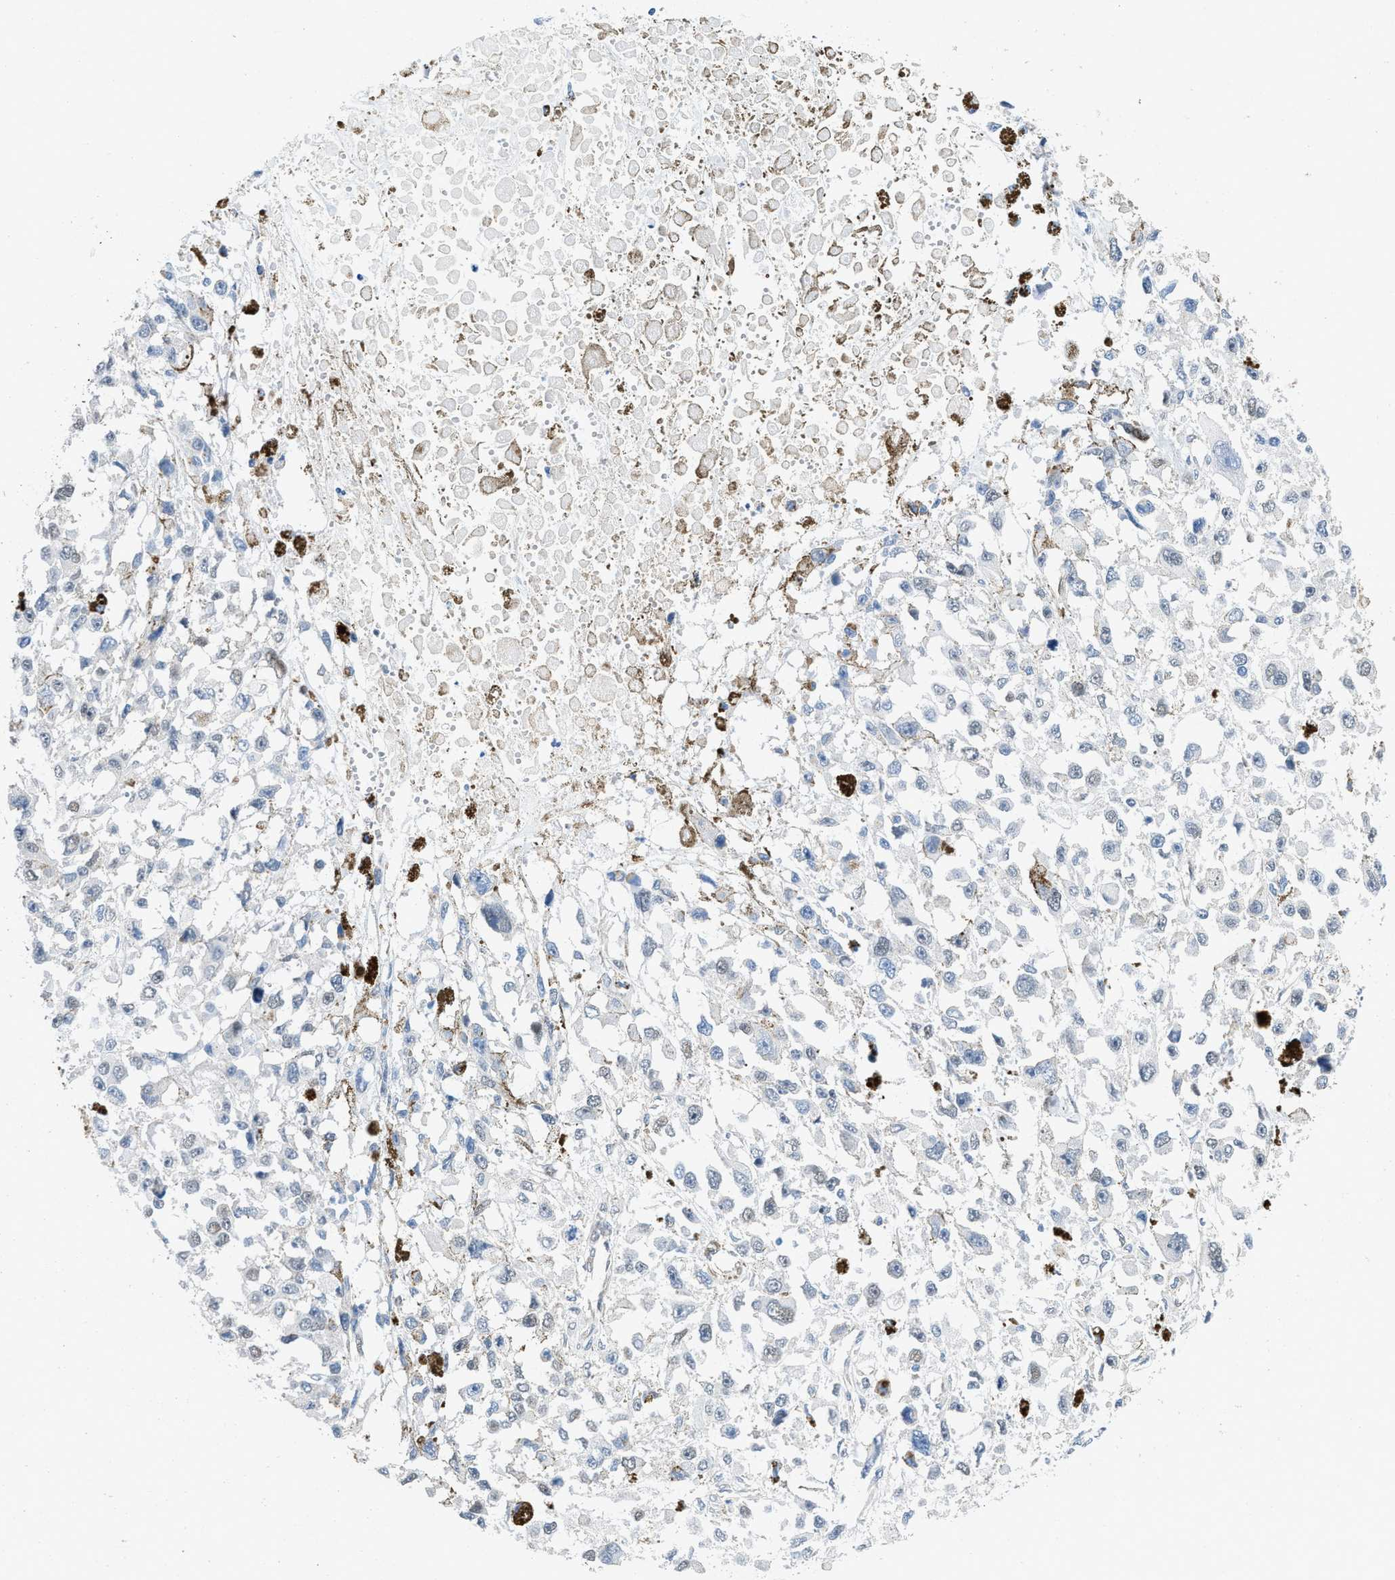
{"staining": {"intensity": "negative", "quantity": "none", "location": "none"}, "tissue": "melanoma", "cell_type": "Tumor cells", "image_type": "cancer", "snomed": [{"axis": "morphology", "description": "Malignant melanoma, Metastatic site"}, {"axis": "topography", "description": "Lymph node"}], "caption": "Immunohistochemistry of malignant melanoma (metastatic site) shows no positivity in tumor cells.", "gene": "PDLIM5", "patient": {"sex": "male", "age": 59}}